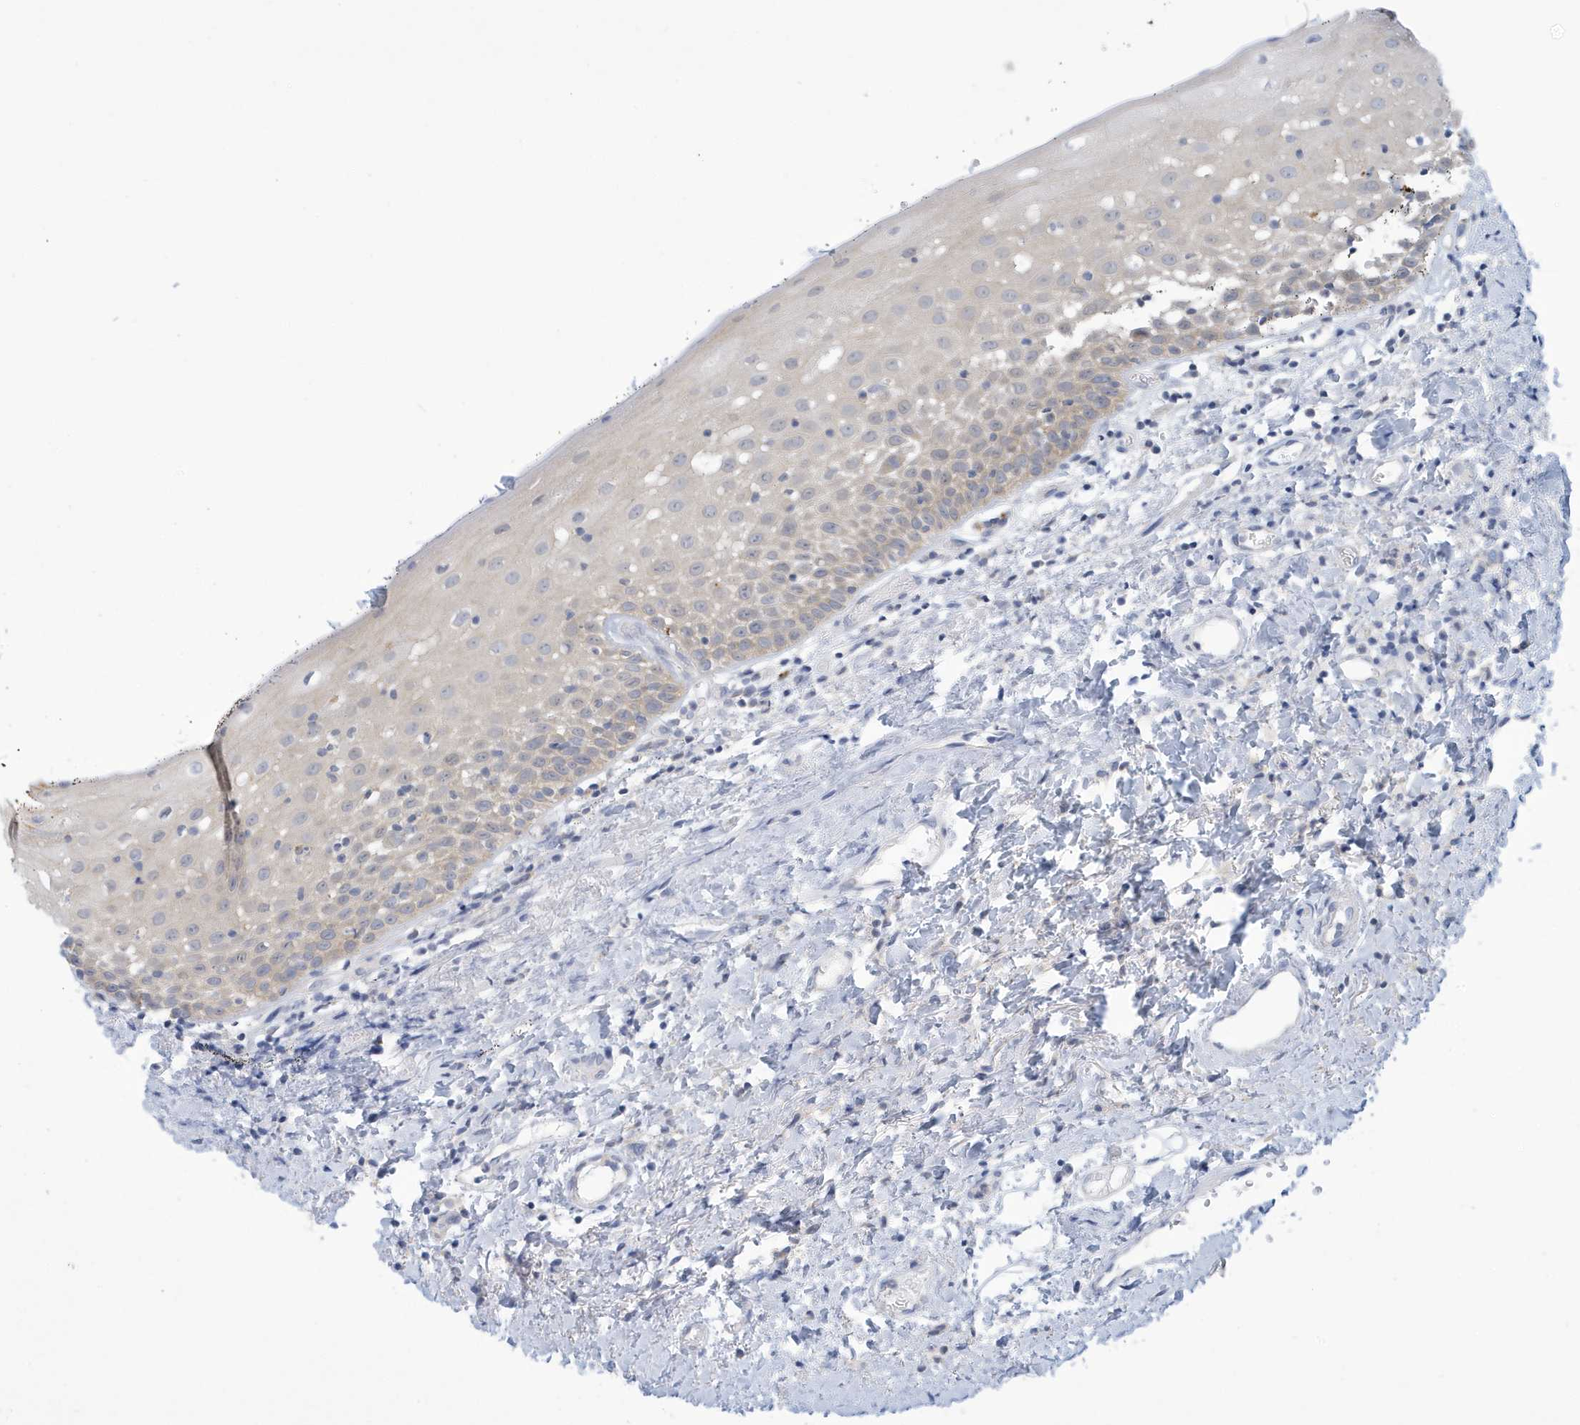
{"staining": {"intensity": "negative", "quantity": "none", "location": "none"}, "tissue": "oral mucosa", "cell_type": "Squamous epithelial cells", "image_type": "normal", "snomed": [{"axis": "morphology", "description": "Normal tissue, NOS"}, {"axis": "topography", "description": "Oral tissue"}], "caption": "The histopathology image reveals no staining of squamous epithelial cells in unremarkable oral mucosa. (Stains: DAB (3,3'-diaminobenzidine) immunohistochemistry with hematoxylin counter stain, Microscopy: brightfield microscopy at high magnification).", "gene": "VTA1", "patient": {"sex": "male", "age": 74}}